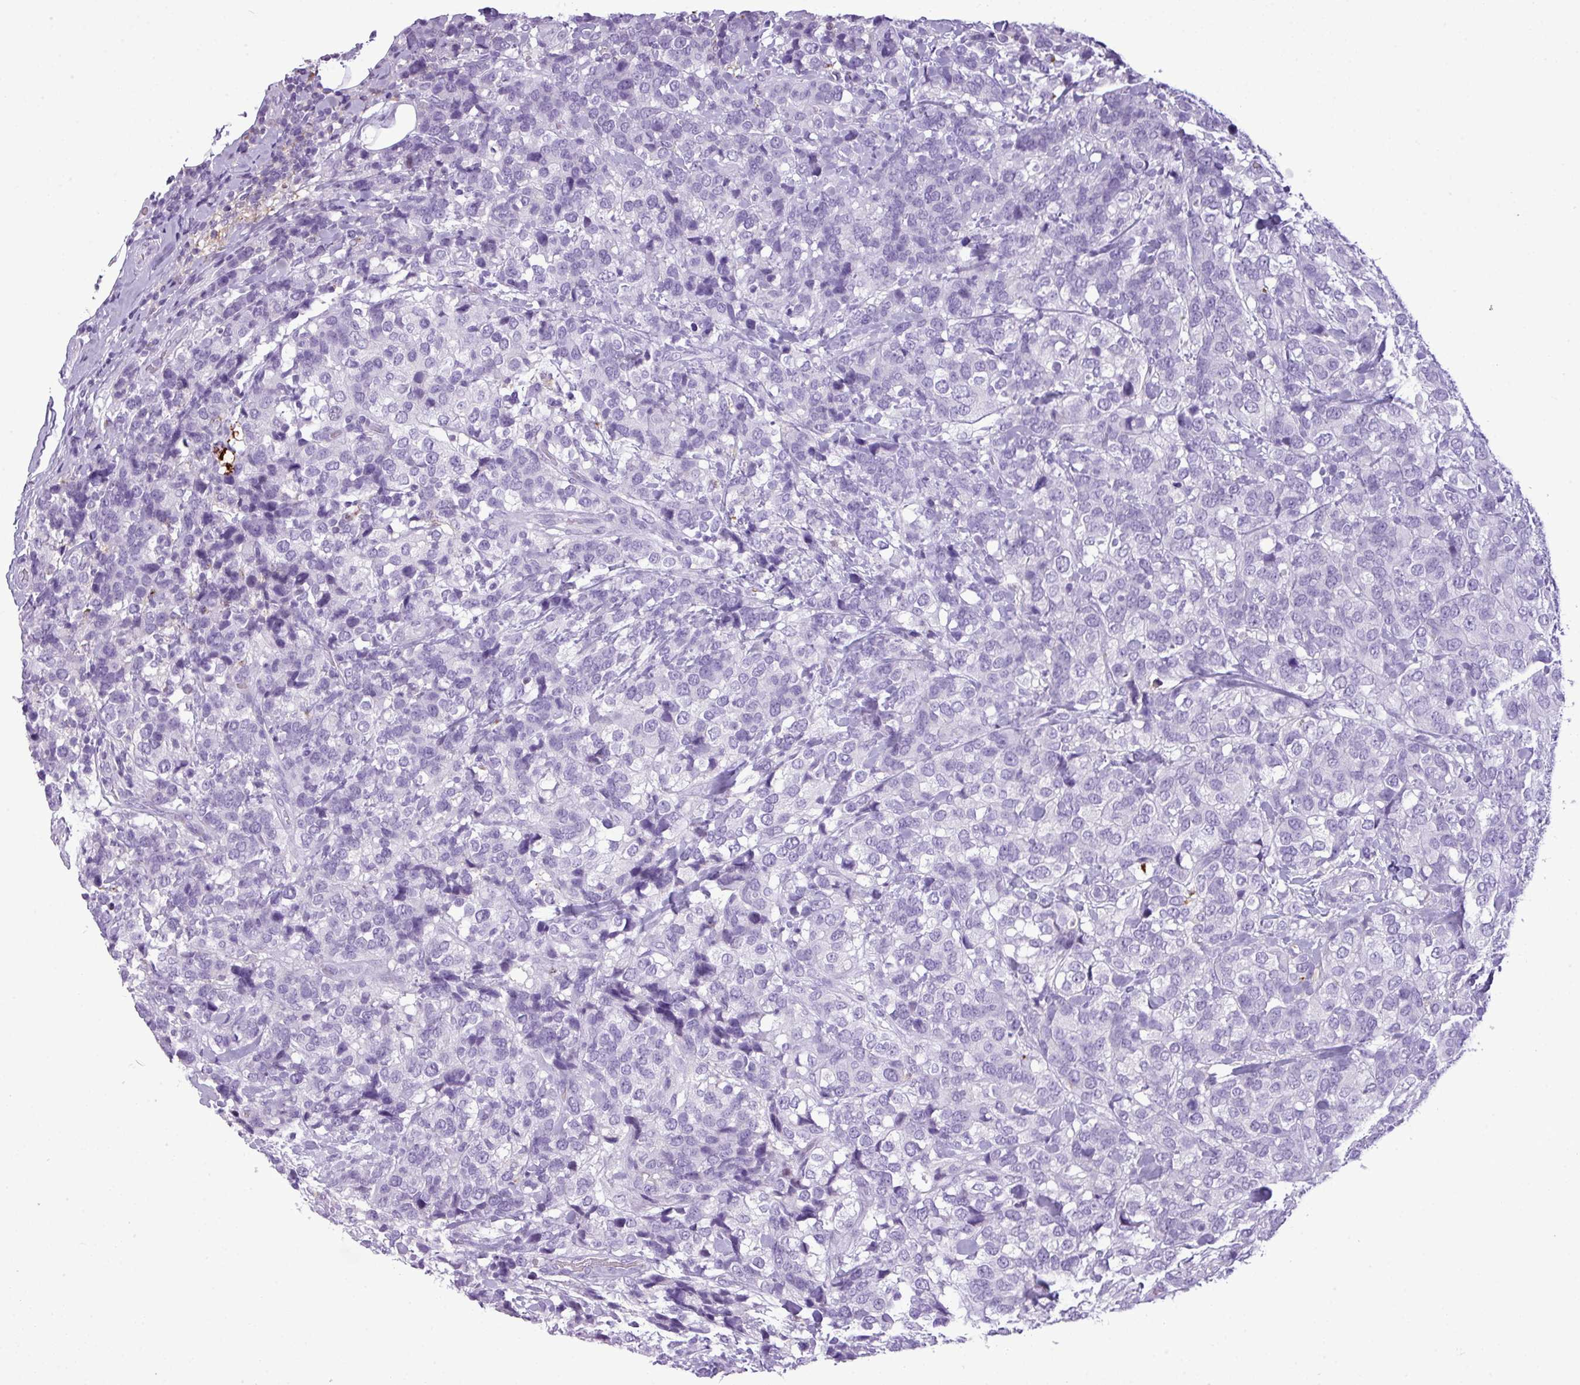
{"staining": {"intensity": "negative", "quantity": "none", "location": "none"}, "tissue": "breast cancer", "cell_type": "Tumor cells", "image_type": "cancer", "snomed": [{"axis": "morphology", "description": "Lobular carcinoma"}, {"axis": "topography", "description": "Breast"}], "caption": "Breast cancer (lobular carcinoma) was stained to show a protein in brown. There is no significant expression in tumor cells. The staining was performed using DAB to visualize the protein expression in brown, while the nuclei were stained in blue with hematoxylin (Magnification: 20x).", "gene": "RBMXL2", "patient": {"sex": "female", "age": 59}}